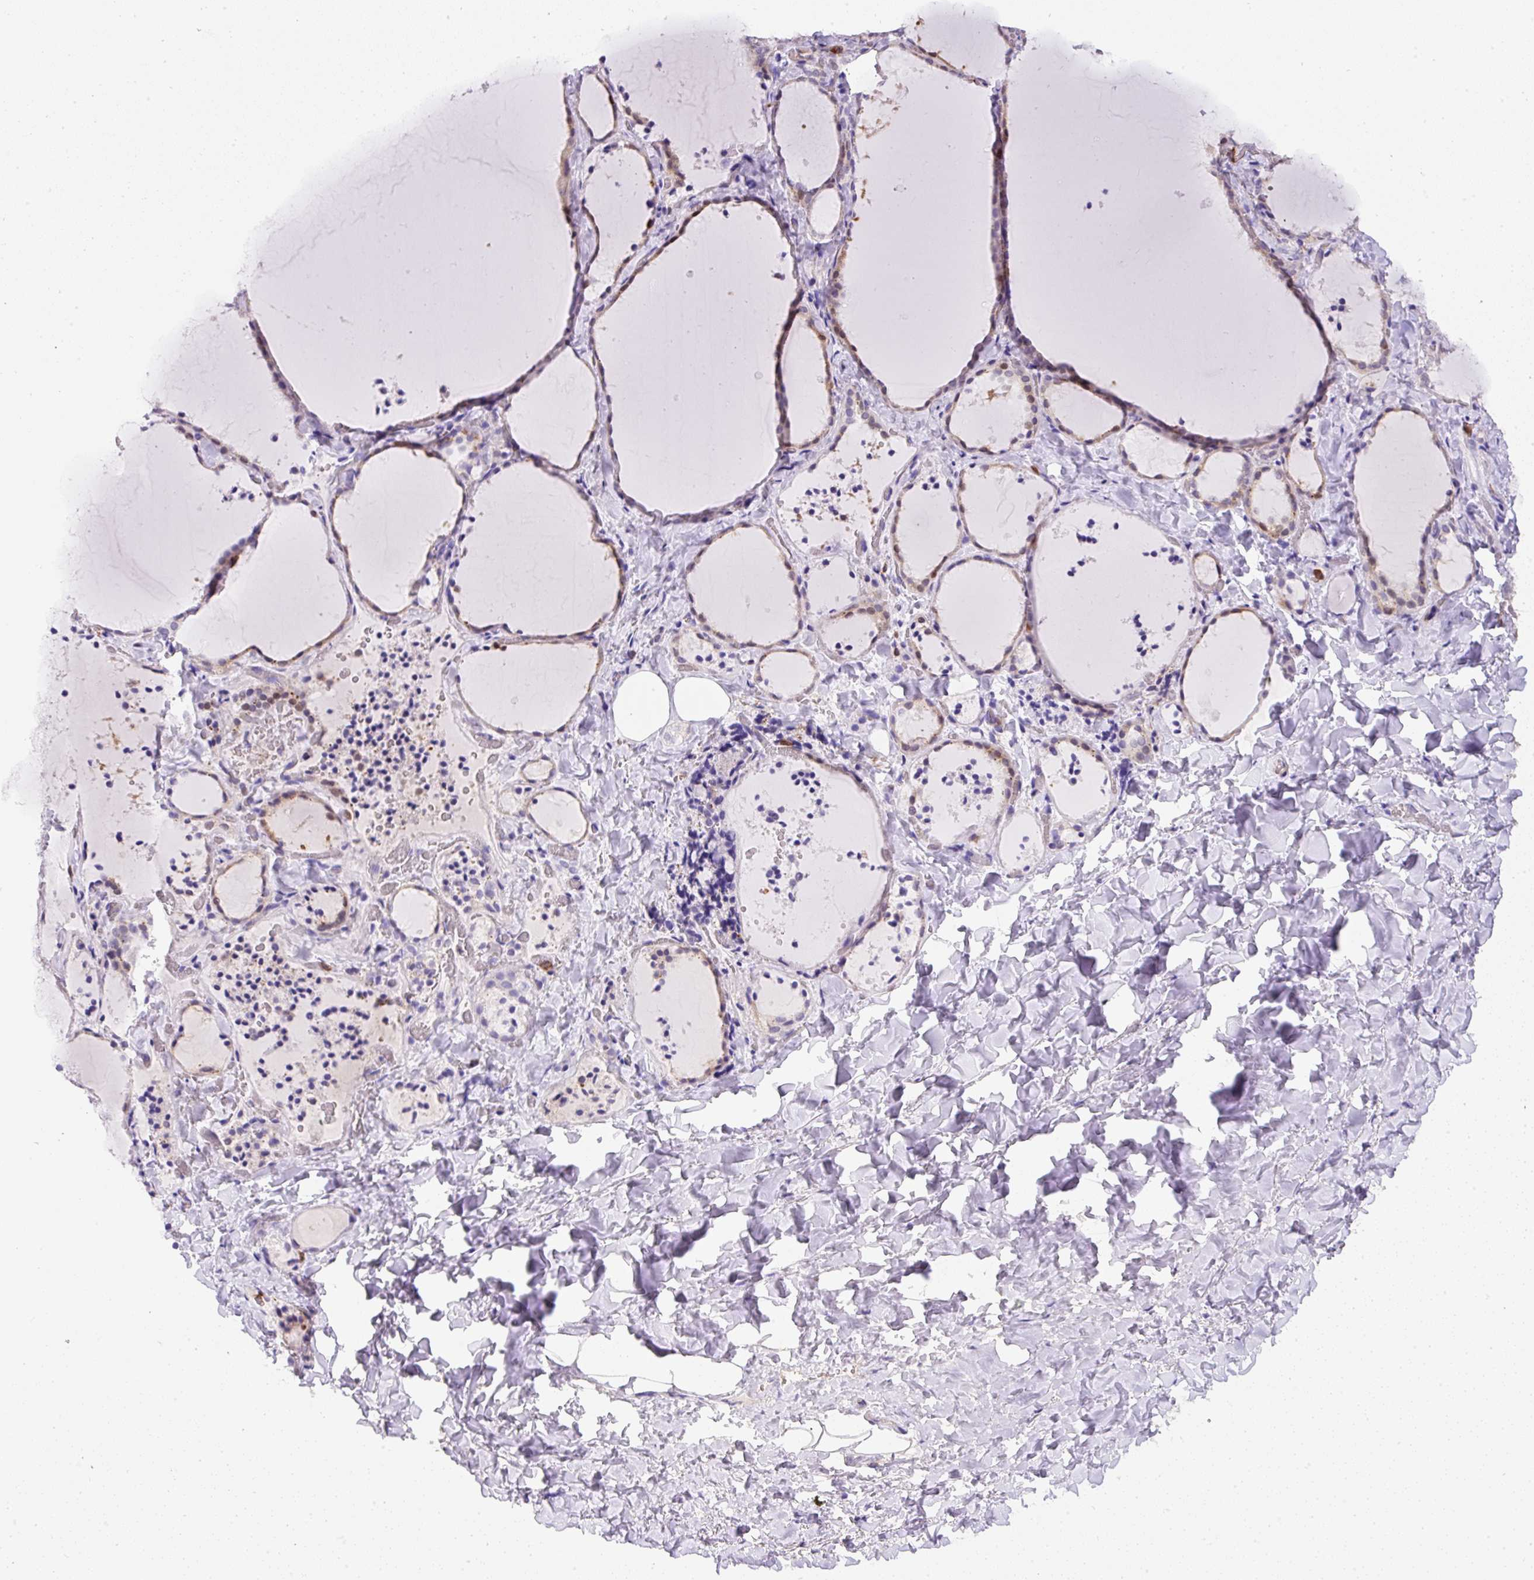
{"staining": {"intensity": "moderate", "quantity": "25%-75%", "location": "cytoplasmic/membranous"}, "tissue": "thyroid gland", "cell_type": "Glandular cells", "image_type": "normal", "snomed": [{"axis": "morphology", "description": "Normal tissue, NOS"}, {"axis": "topography", "description": "Thyroid gland"}], "caption": "Unremarkable thyroid gland shows moderate cytoplasmic/membranous staining in about 25%-75% of glandular cells, visualized by immunohistochemistry. The staining was performed using DAB, with brown indicating positive protein expression. Nuclei are stained blue with hematoxylin.", "gene": "FAM228B", "patient": {"sex": "female", "age": 22}}